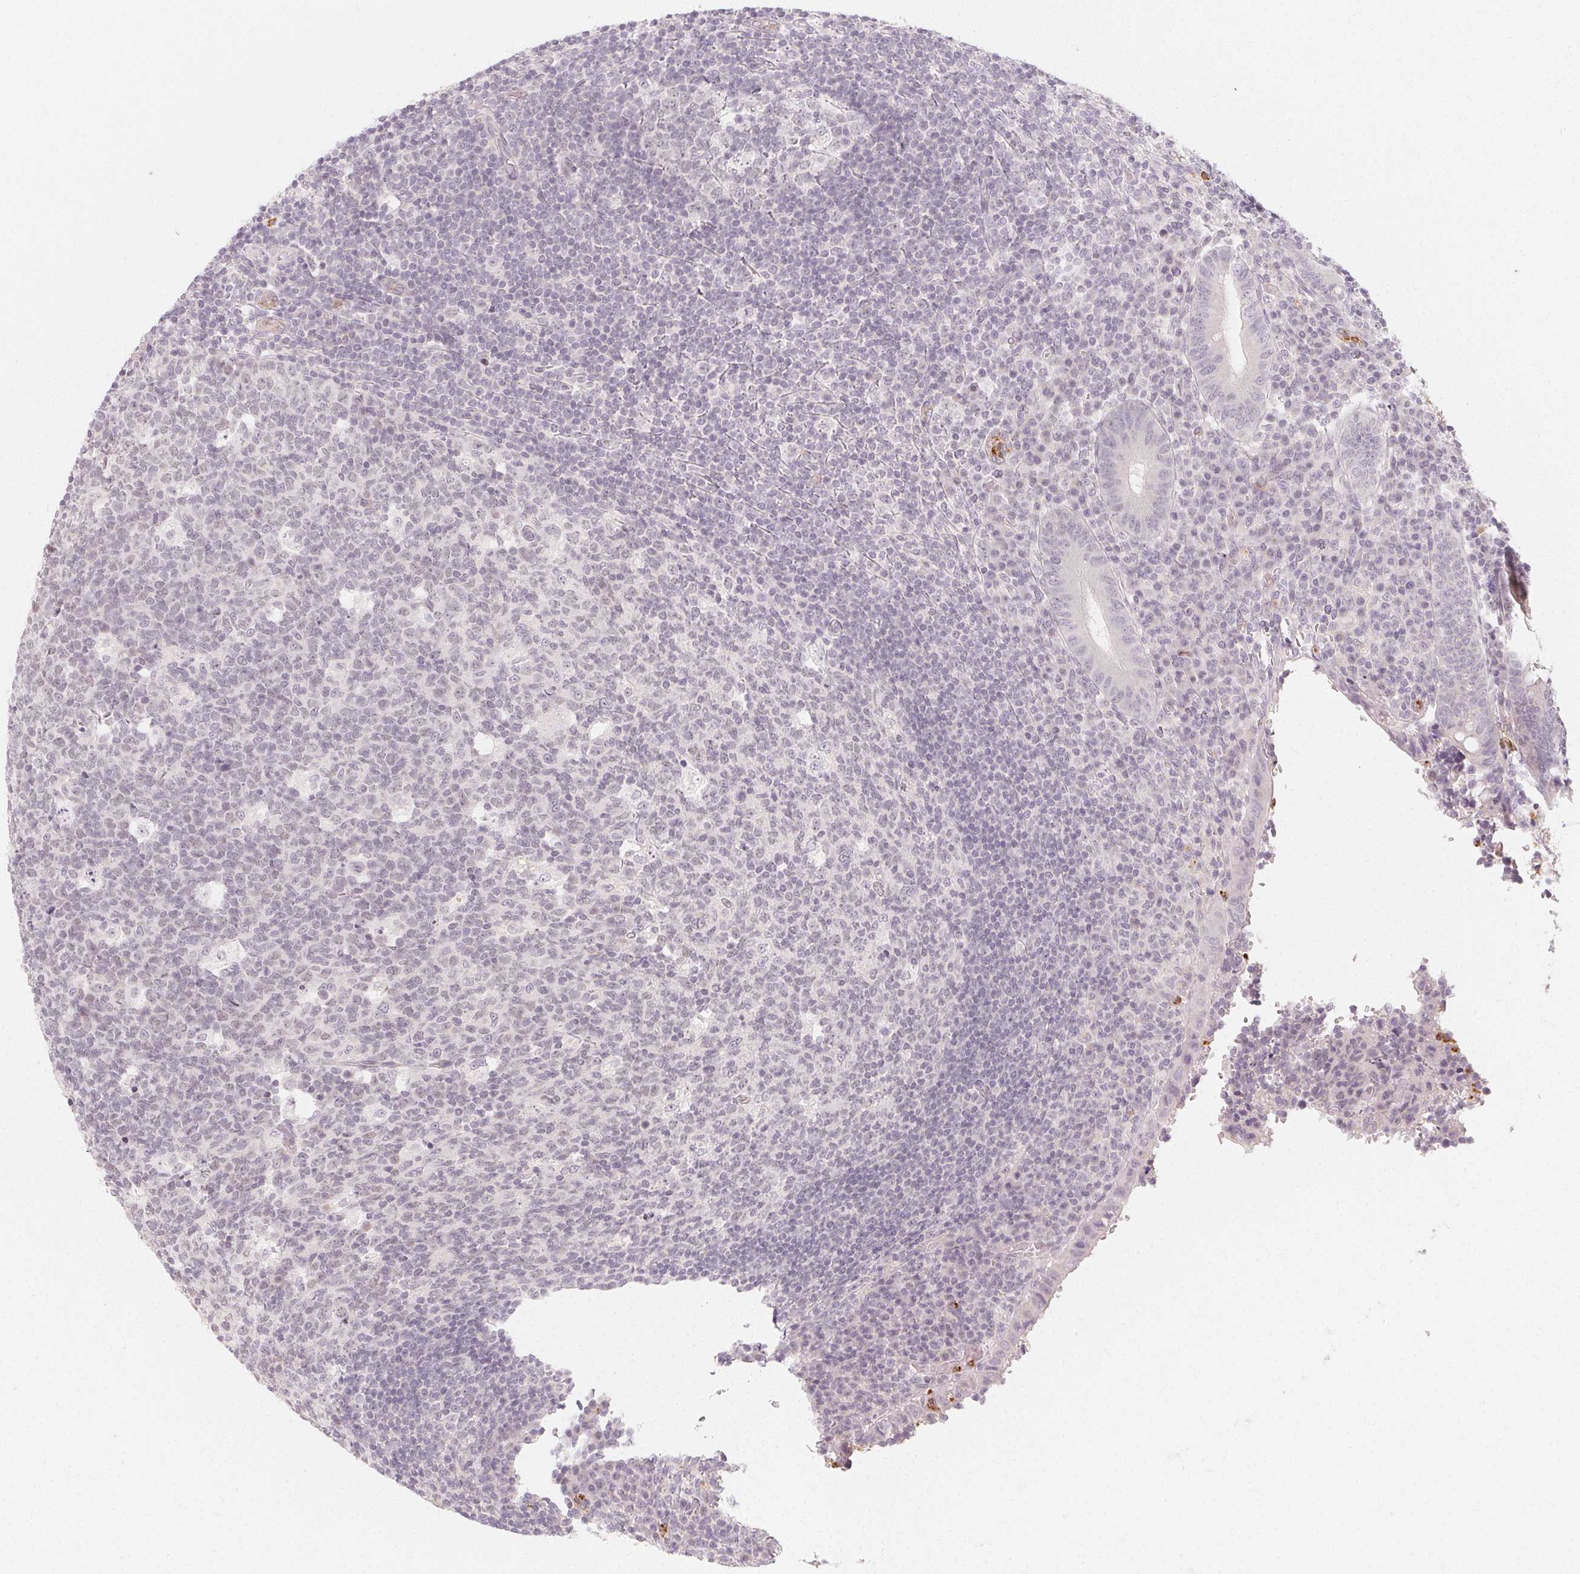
{"staining": {"intensity": "negative", "quantity": "none", "location": "none"}, "tissue": "appendix", "cell_type": "Glandular cells", "image_type": "normal", "snomed": [{"axis": "morphology", "description": "Normal tissue, NOS"}, {"axis": "topography", "description": "Appendix"}], "caption": "This is an immunohistochemistry (IHC) image of benign appendix. There is no positivity in glandular cells.", "gene": "CLCNKA", "patient": {"sex": "male", "age": 18}}